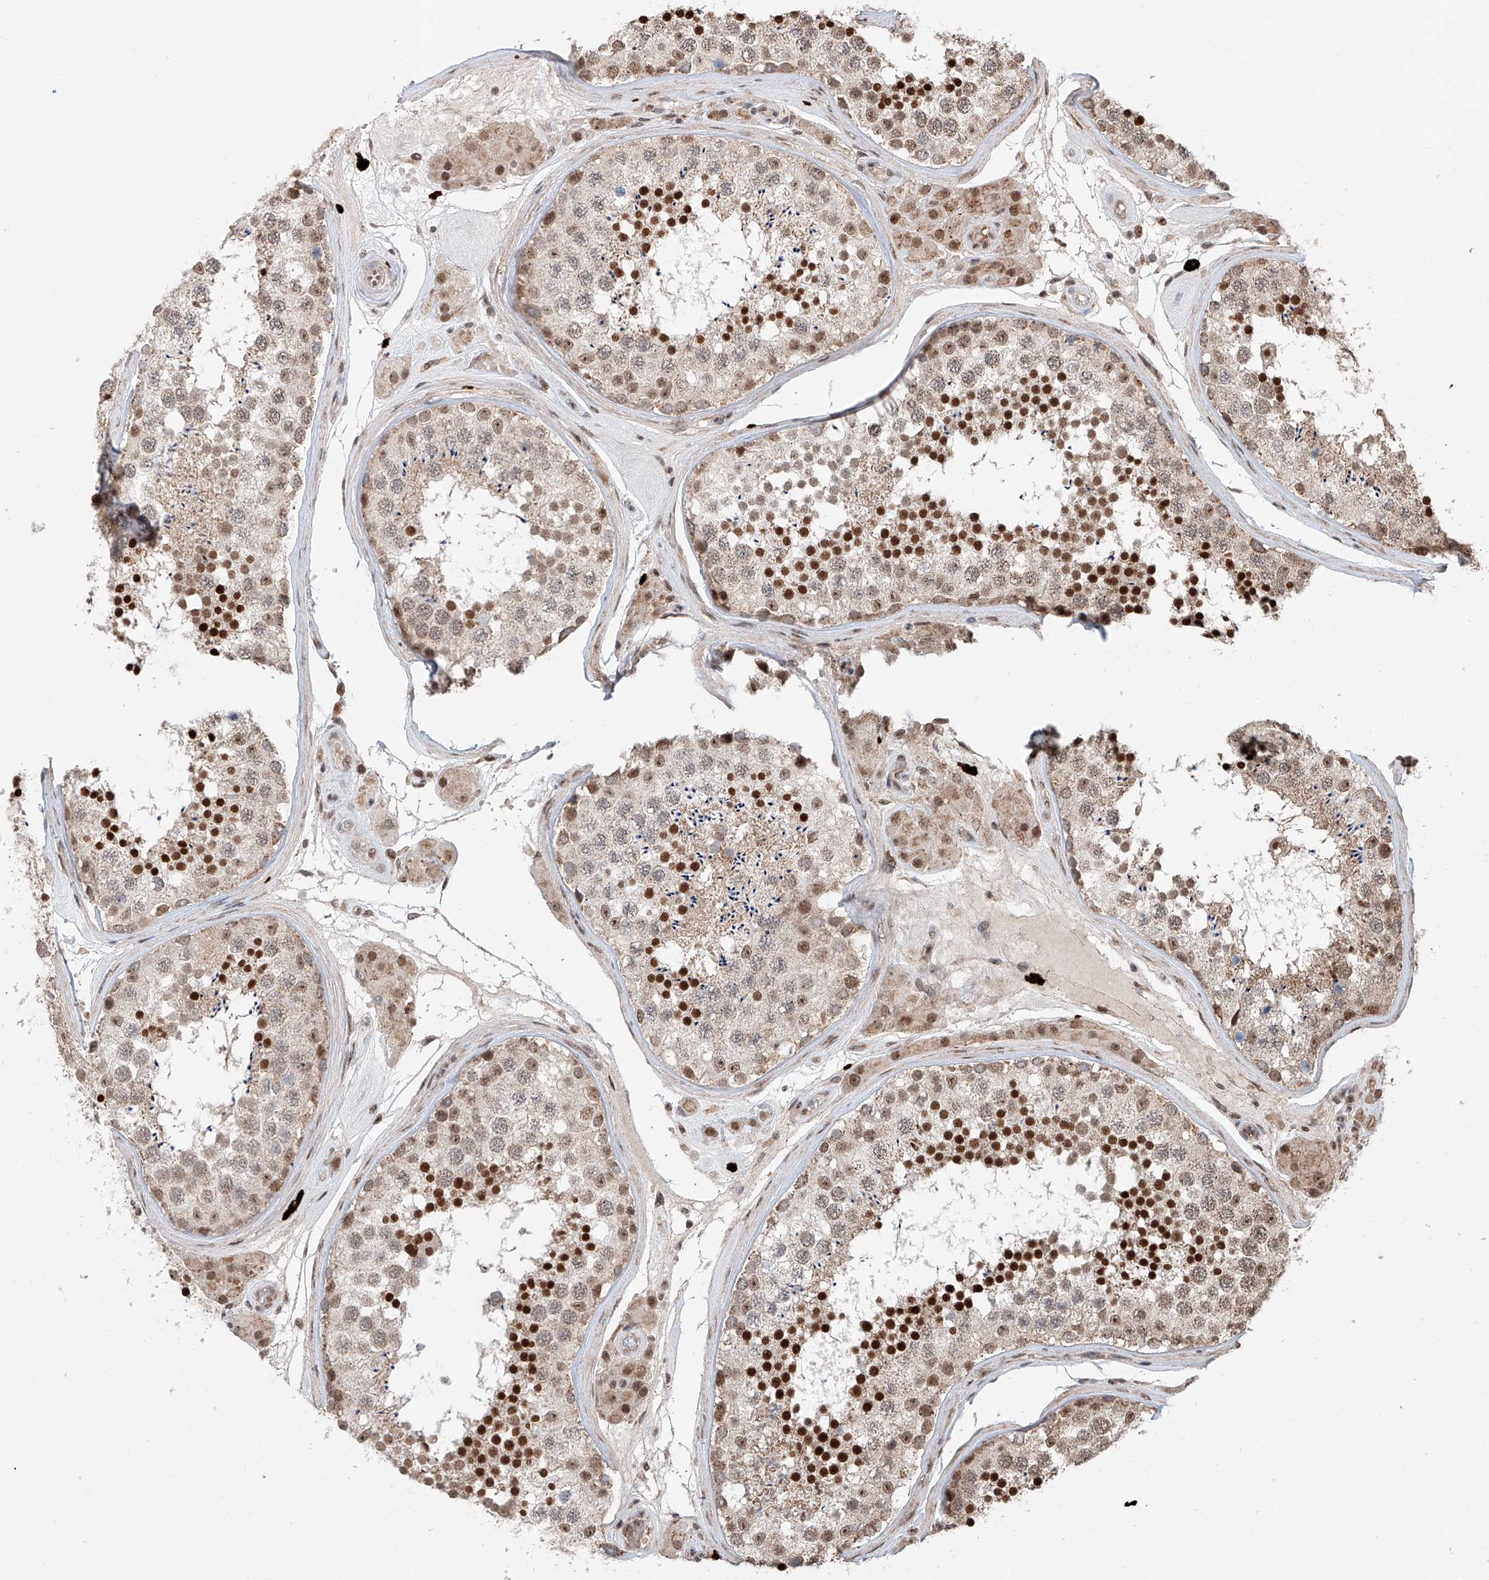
{"staining": {"intensity": "strong", "quantity": "25%-75%", "location": "nuclear"}, "tissue": "testis", "cell_type": "Cells in seminiferous ducts", "image_type": "normal", "snomed": [{"axis": "morphology", "description": "Normal tissue, NOS"}, {"axis": "topography", "description": "Testis"}], "caption": "DAB (3,3'-diaminobenzidine) immunohistochemical staining of normal testis exhibits strong nuclear protein positivity in about 25%-75% of cells in seminiferous ducts.", "gene": "SDE2", "patient": {"sex": "male", "age": 46}}